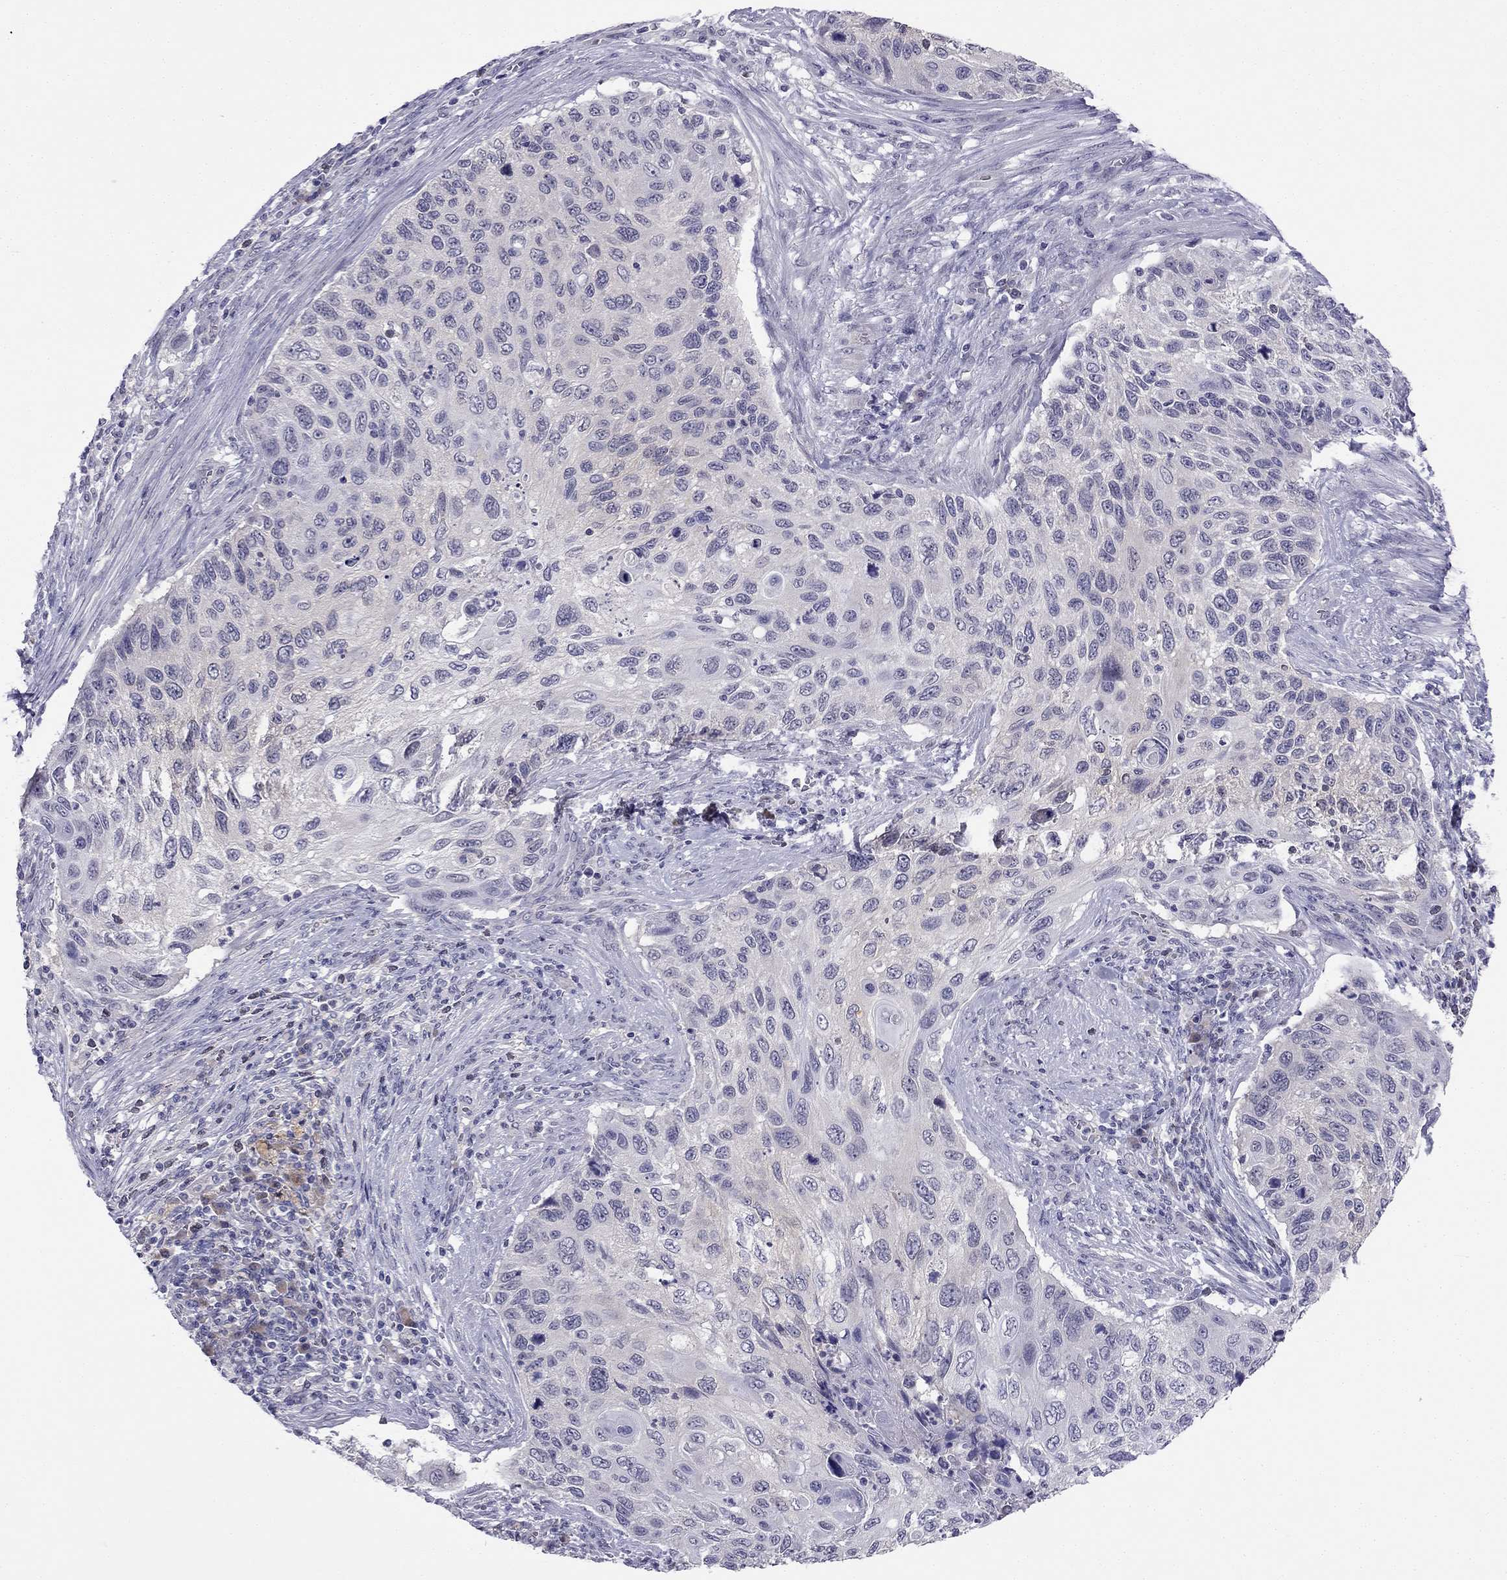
{"staining": {"intensity": "negative", "quantity": "none", "location": "none"}, "tissue": "cervical cancer", "cell_type": "Tumor cells", "image_type": "cancer", "snomed": [{"axis": "morphology", "description": "Squamous cell carcinoma, NOS"}, {"axis": "topography", "description": "Cervix"}], "caption": "The photomicrograph shows no staining of tumor cells in squamous cell carcinoma (cervical). The staining is performed using DAB (3,3'-diaminobenzidine) brown chromogen with nuclei counter-stained in using hematoxylin.", "gene": "C16orf89", "patient": {"sex": "female", "age": 70}}